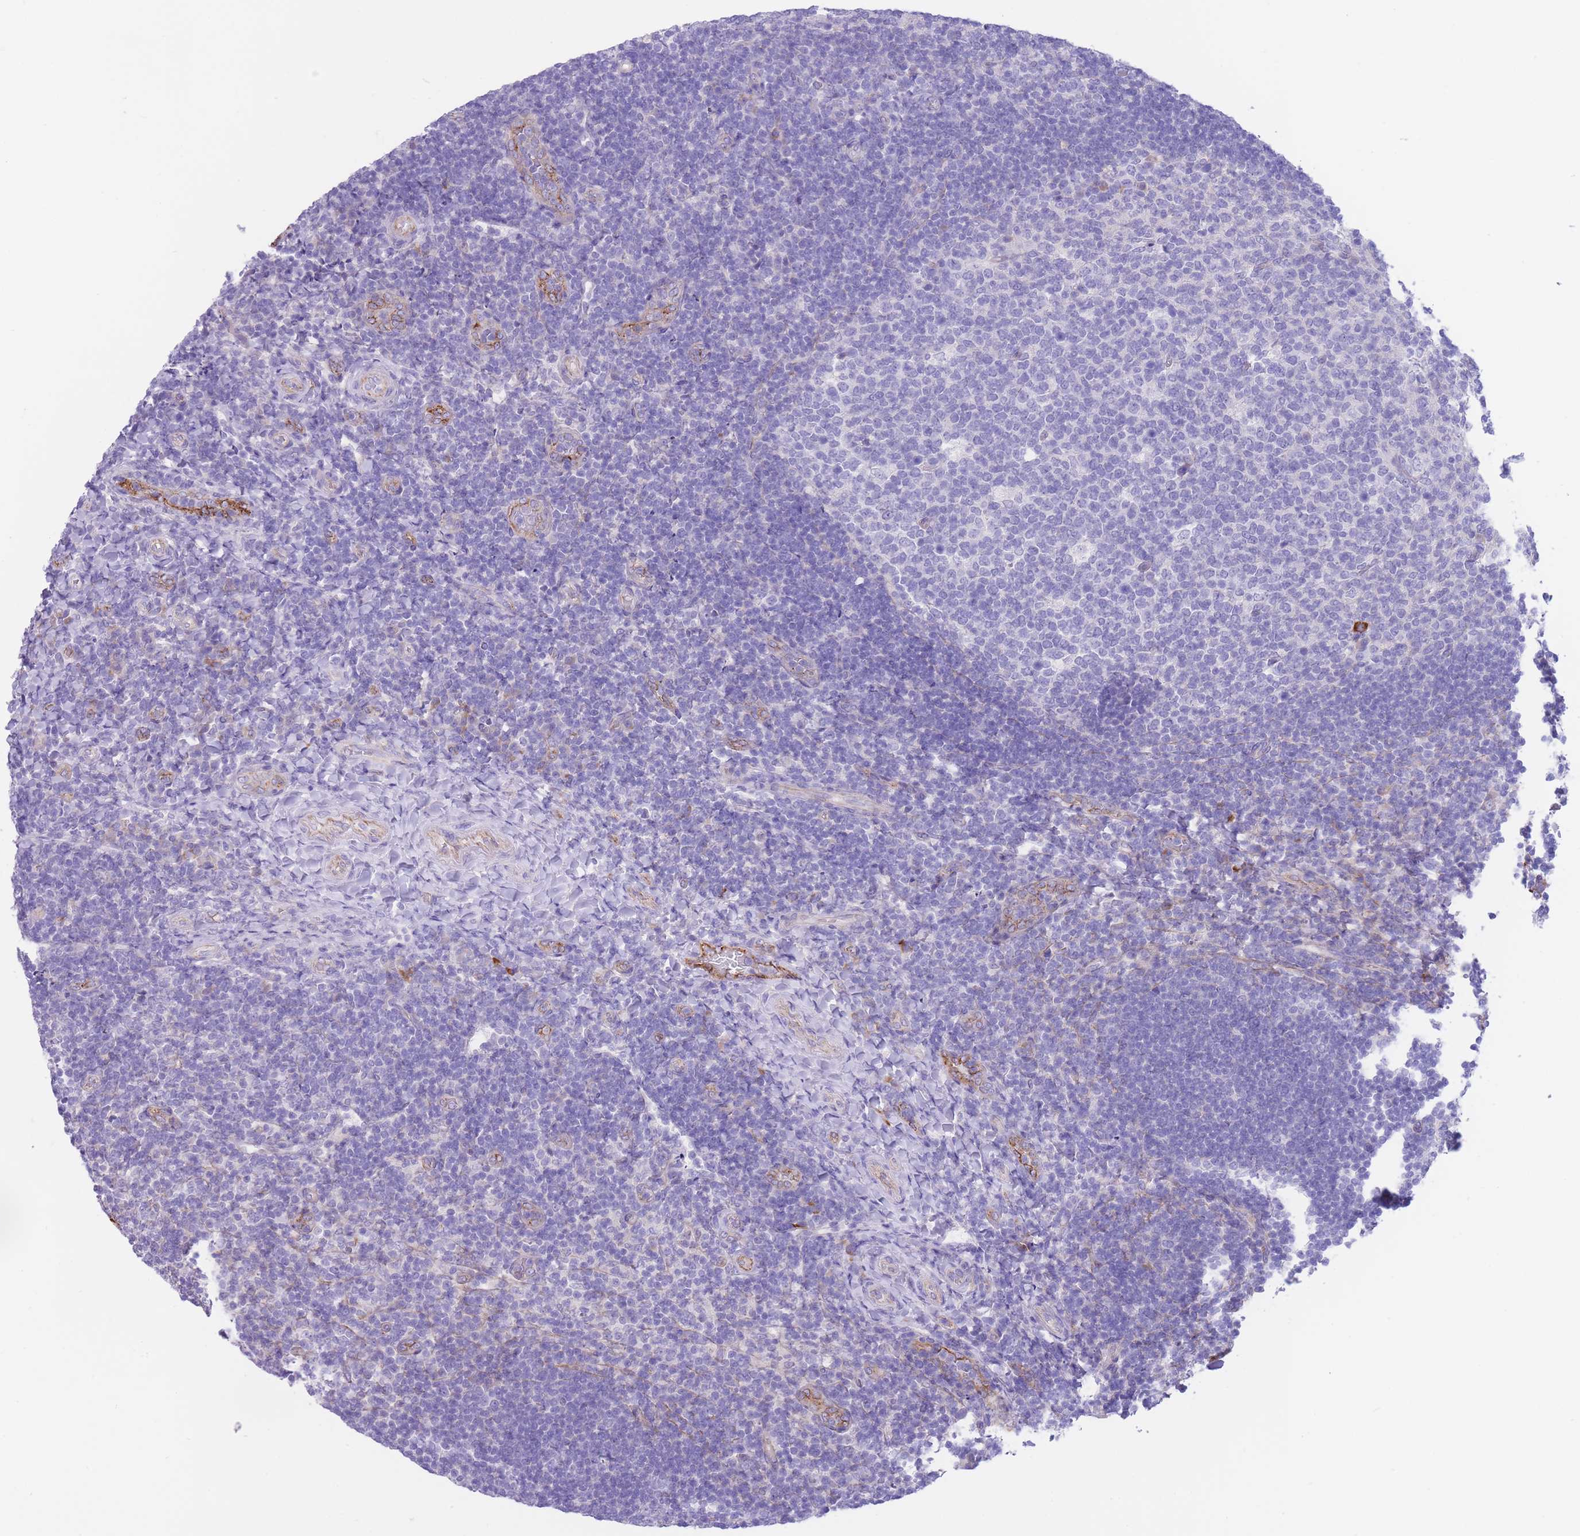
{"staining": {"intensity": "strong", "quantity": "<25%", "location": "cytoplasmic/membranous"}, "tissue": "tonsil", "cell_type": "Germinal center cells", "image_type": "normal", "snomed": [{"axis": "morphology", "description": "Normal tissue, NOS"}, {"axis": "topography", "description": "Tonsil"}], "caption": "Approximately <25% of germinal center cells in benign human tonsil demonstrate strong cytoplasmic/membranous protein staining as visualized by brown immunohistochemical staining.", "gene": "DET1", "patient": {"sex": "female", "age": 10}}